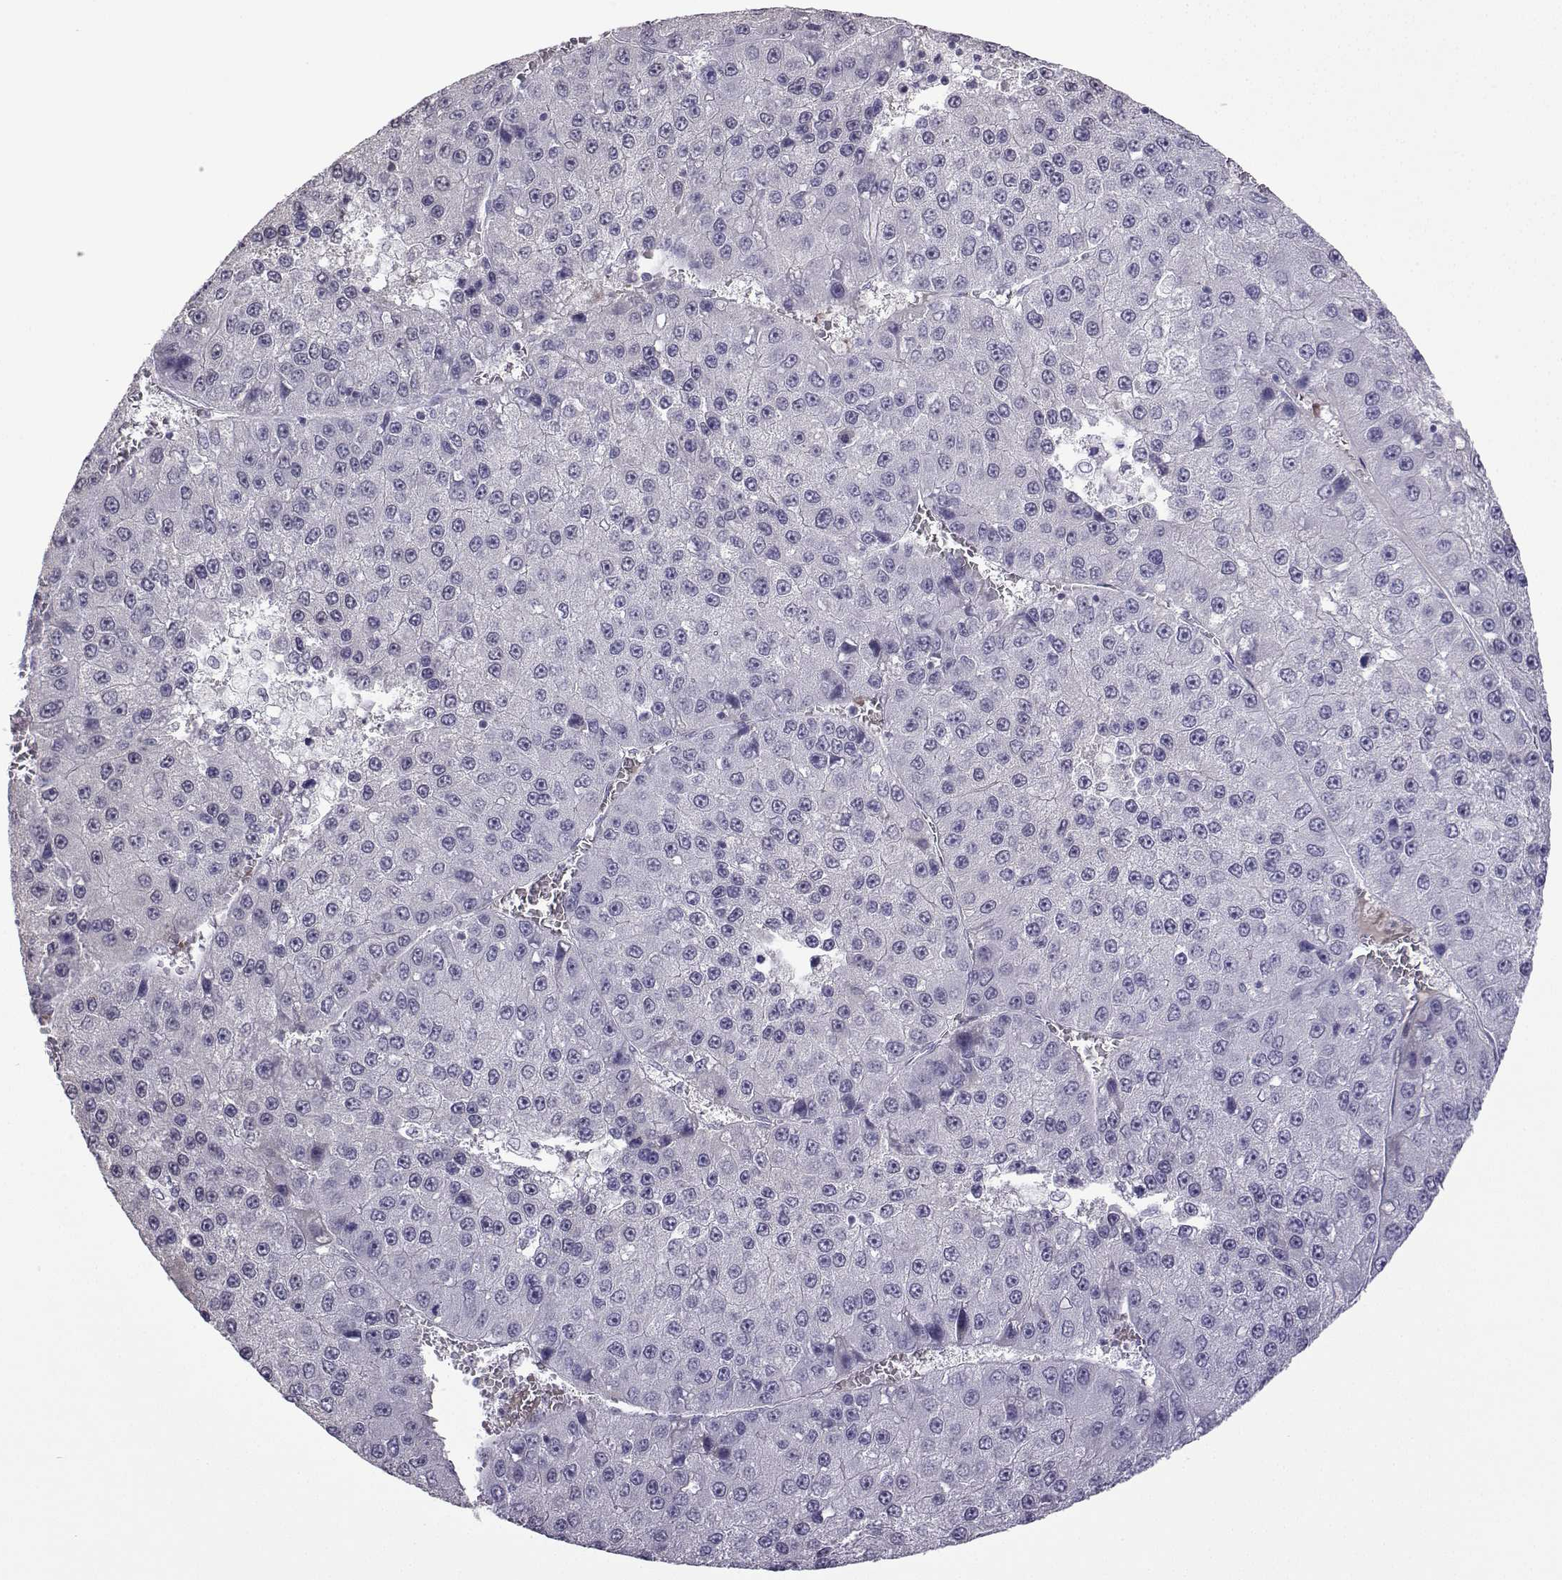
{"staining": {"intensity": "negative", "quantity": "none", "location": "none"}, "tissue": "liver cancer", "cell_type": "Tumor cells", "image_type": "cancer", "snomed": [{"axis": "morphology", "description": "Carcinoma, Hepatocellular, NOS"}, {"axis": "topography", "description": "Liver"}], "caption": "The immunohistochemistry image has no significant expression in tumor cells of hepatocellular carcinoma (liver) tissue. The staining is performed using DAB (3,3'-diaminobenzidine) brown chromogen with nuclei counter-stained in using hematoxylin.", "gene": "CFAP70", "patient": {"sex": "female", "age": 73}}